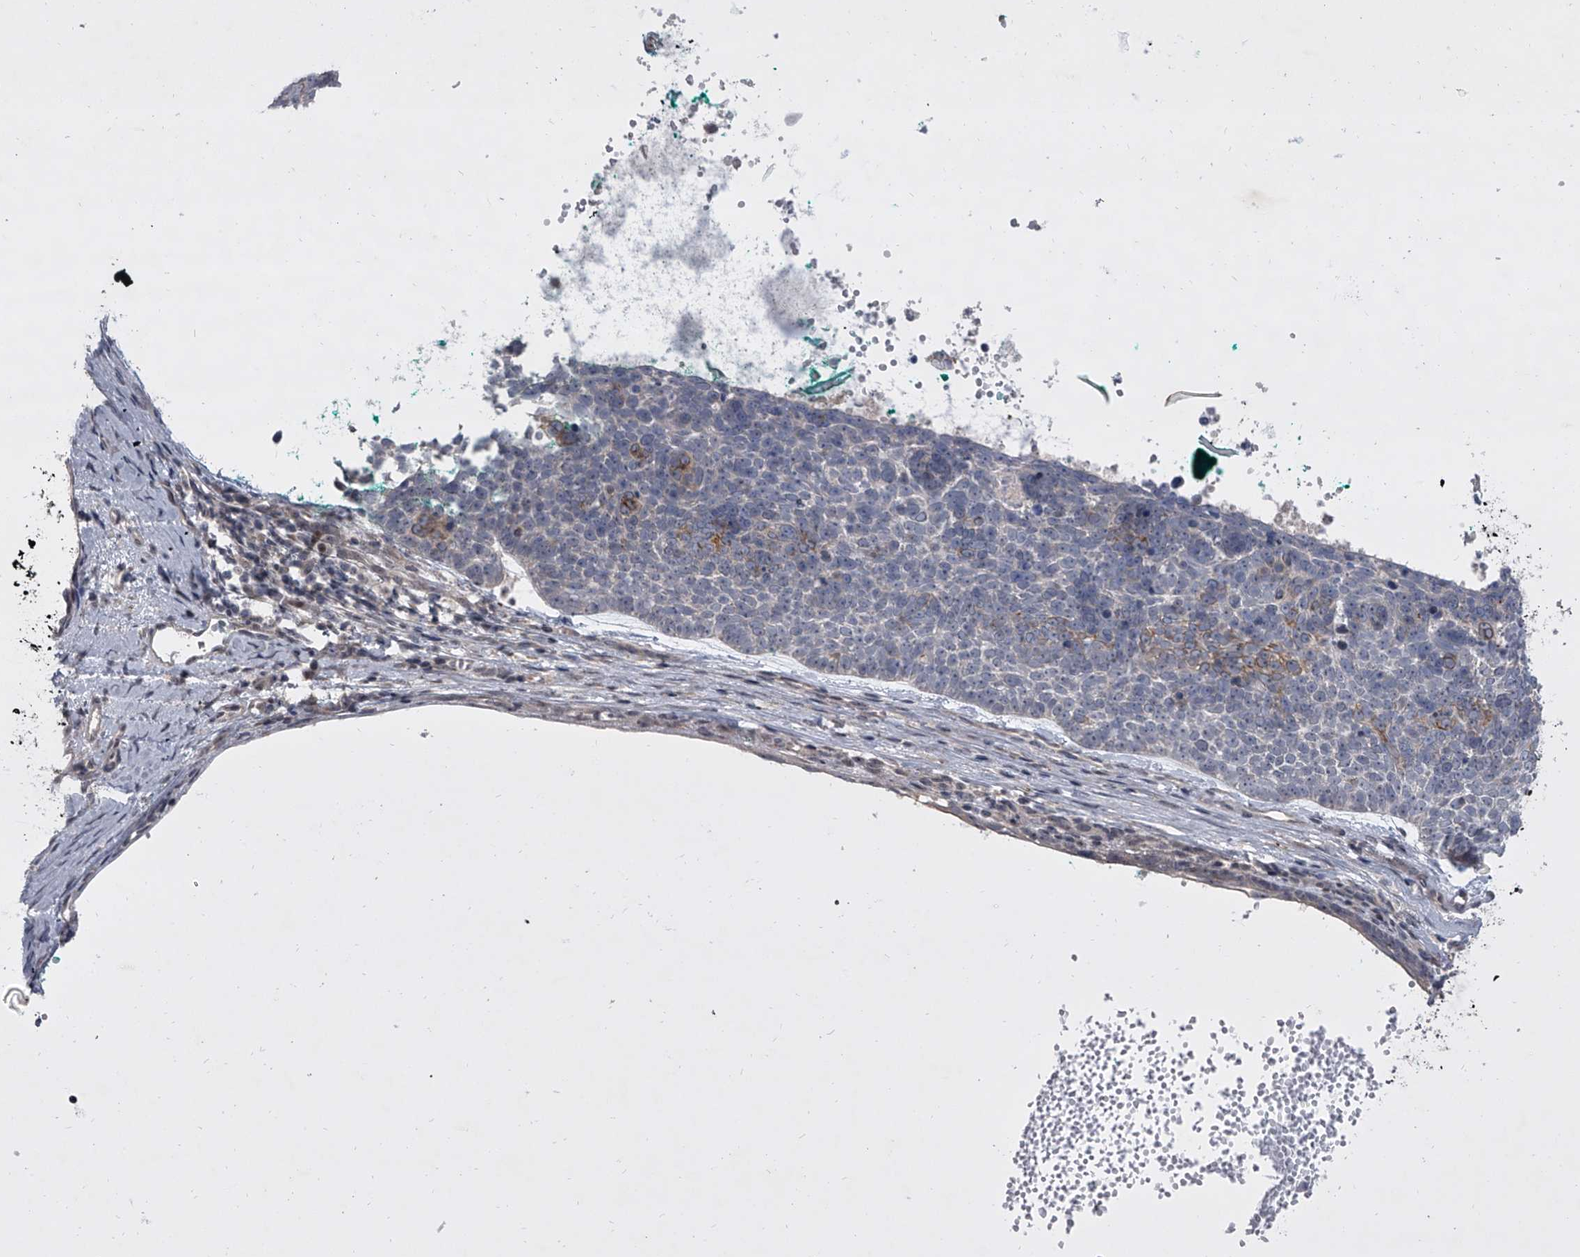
{"staining": {"intensity": "weak", "quantity": "<25%", "location": "cytoplasmic/membranous"}, "tissue": "skin cancer", "cell_type": "Tumor cells", "image_type": "cancer", "snomed": [{"axis": "morphology", "description": "Basal cell carcinoma"}, {"axis": "topography", "description": "Skin"}], "caption": "Tumor cells are negative for brown protein staining in basal cell carcinoma (skin).", "gene": "HEATR6", "patient": {"sex": "female", "age": 81}}